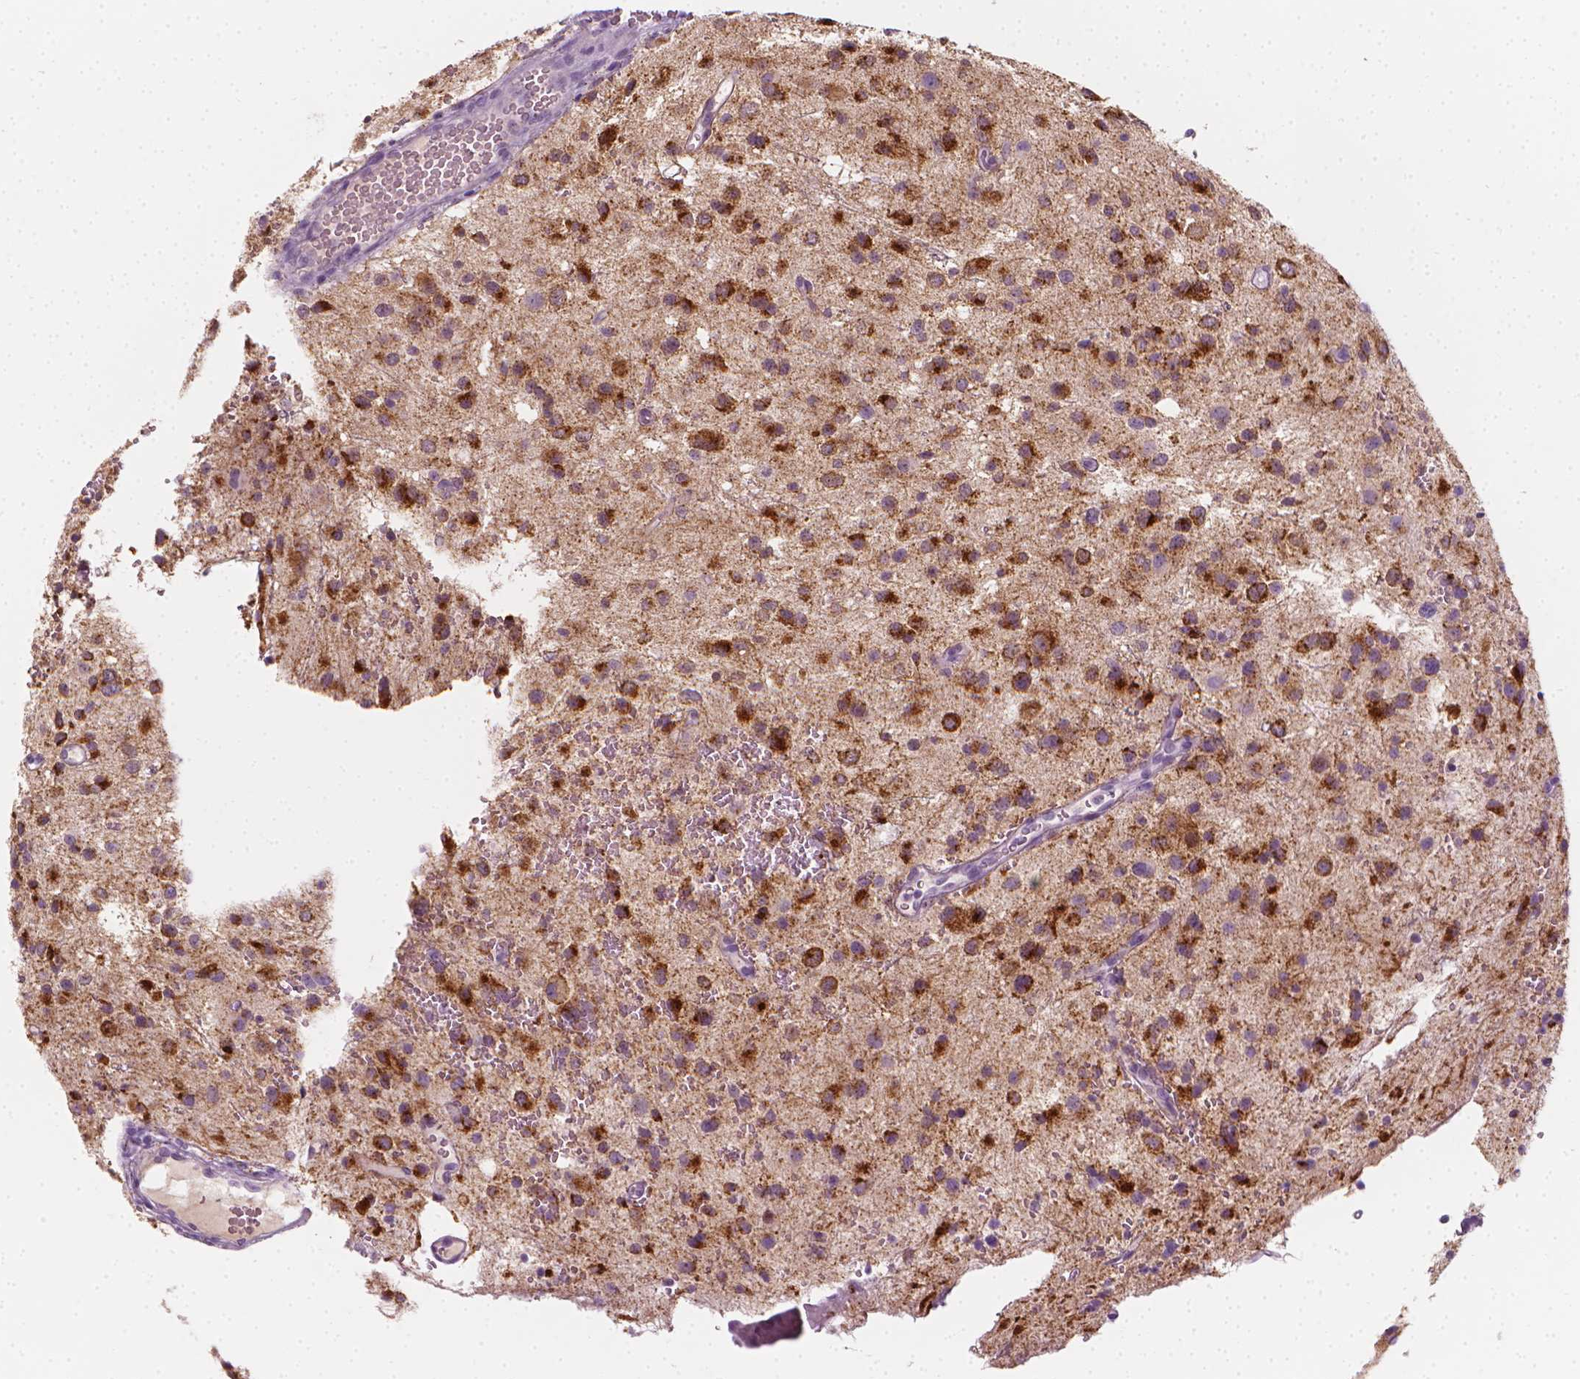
{"staining": {"intensity": "strong", "quantity": ">75%", "location": "cytoplasmic/membranous"}, "tissue": "glioma", "cell_type": "Tumor cells", "image_type": "cancer", "snomed": [{"axis": "morphology", "description": "Glioma, malignant, Low grade"}, {"axis": "topography", "description": "Brain"}], "caption": "Human glioma stained with a protein marker reveals strong staining in tumor cells.", "gene": "SCG3", "patient": {"sex": "male", "age": 43}}